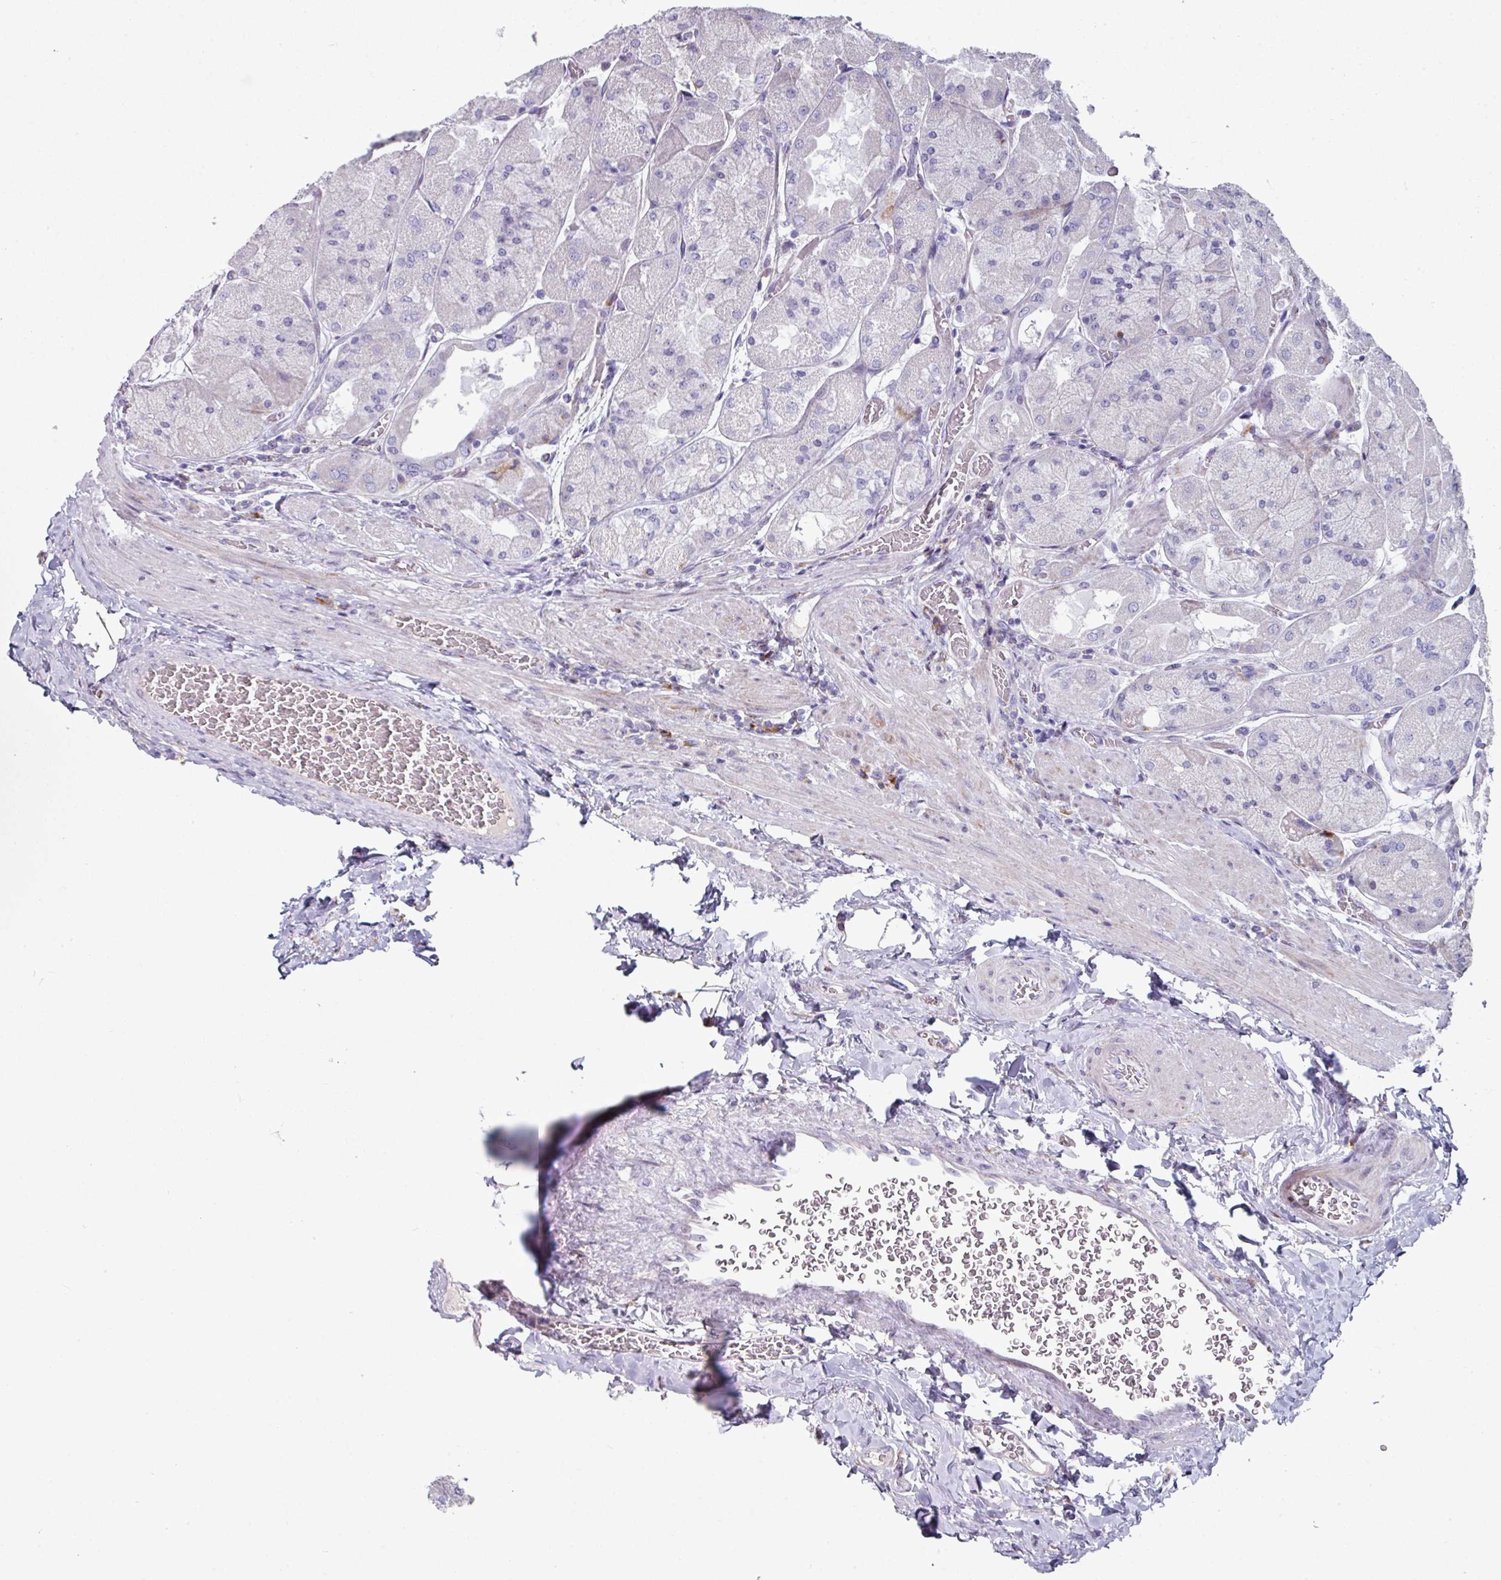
{"staining": {"intensity": "moderate", "quantity": "<25%", "location": "cytoplasmic/membranous"}, "tissue": "stomach", "cell_type": "Glandular cells", "image_type": "normal", "snomed": [{"axis": "morphology", "description": "Normal tissue, NOS"}, {"axis": "topography", "description": "Stomach"}], "caption": "High-magnification brightfield microscopy of normal stomach stained with DAB (3,3'-diaminobenzidine) (brown) and counterstained with hematoxylin (blue). glandular cells exhibit moderate cytoplasmic/membranous expression is seen in approximately<25% of cells. The staining was performed using DAB to visualize the protein expression in brown, while the nuclei were stained in blue with hematoxylin (Magnification: 20x).", "gene": "BMS1", "patient": {"sex": "female", "age": 61}}